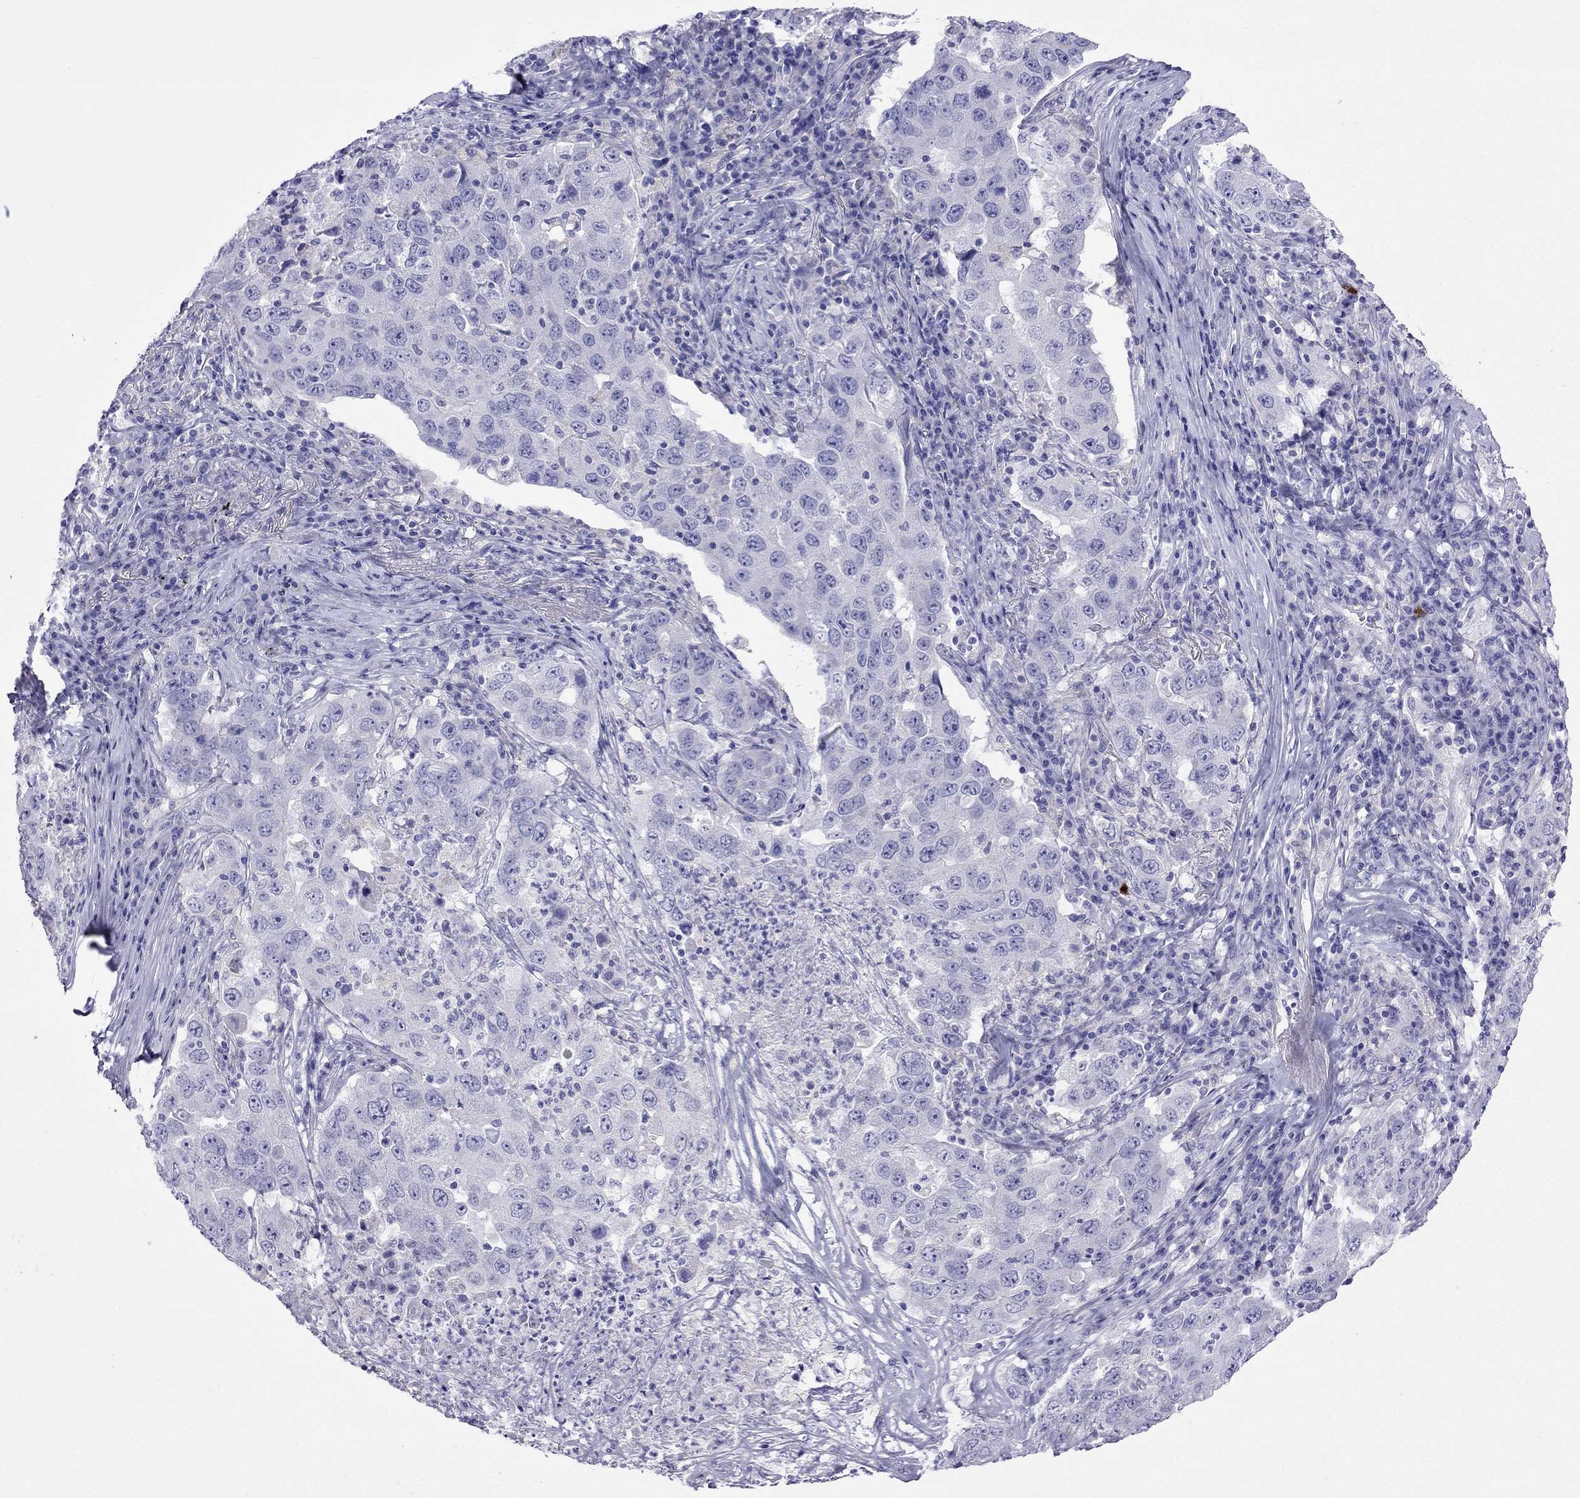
{"staining": {"intensity": "negative", "quantity": "none", "location": "none"}, "tissue": "lung cancer", "cell_type": "Tumor cells", "image_type": "cancer", "snomed": [{"axis": "morphology", "description": "Adenocarcinoma, NOS"}, {"axis": "topography", "description": "Lung"}], "caption": "Immunohistochemistry (IHC) micrograph of neoplastic tissue: human adenocarcinoma (lung) stained with DAB (3,3'-diaminobenzidine) exhibits no significant protein staining in tumor cells.", "gene": "TDRD1", "patient": {"sex": "male", "age": 73}}